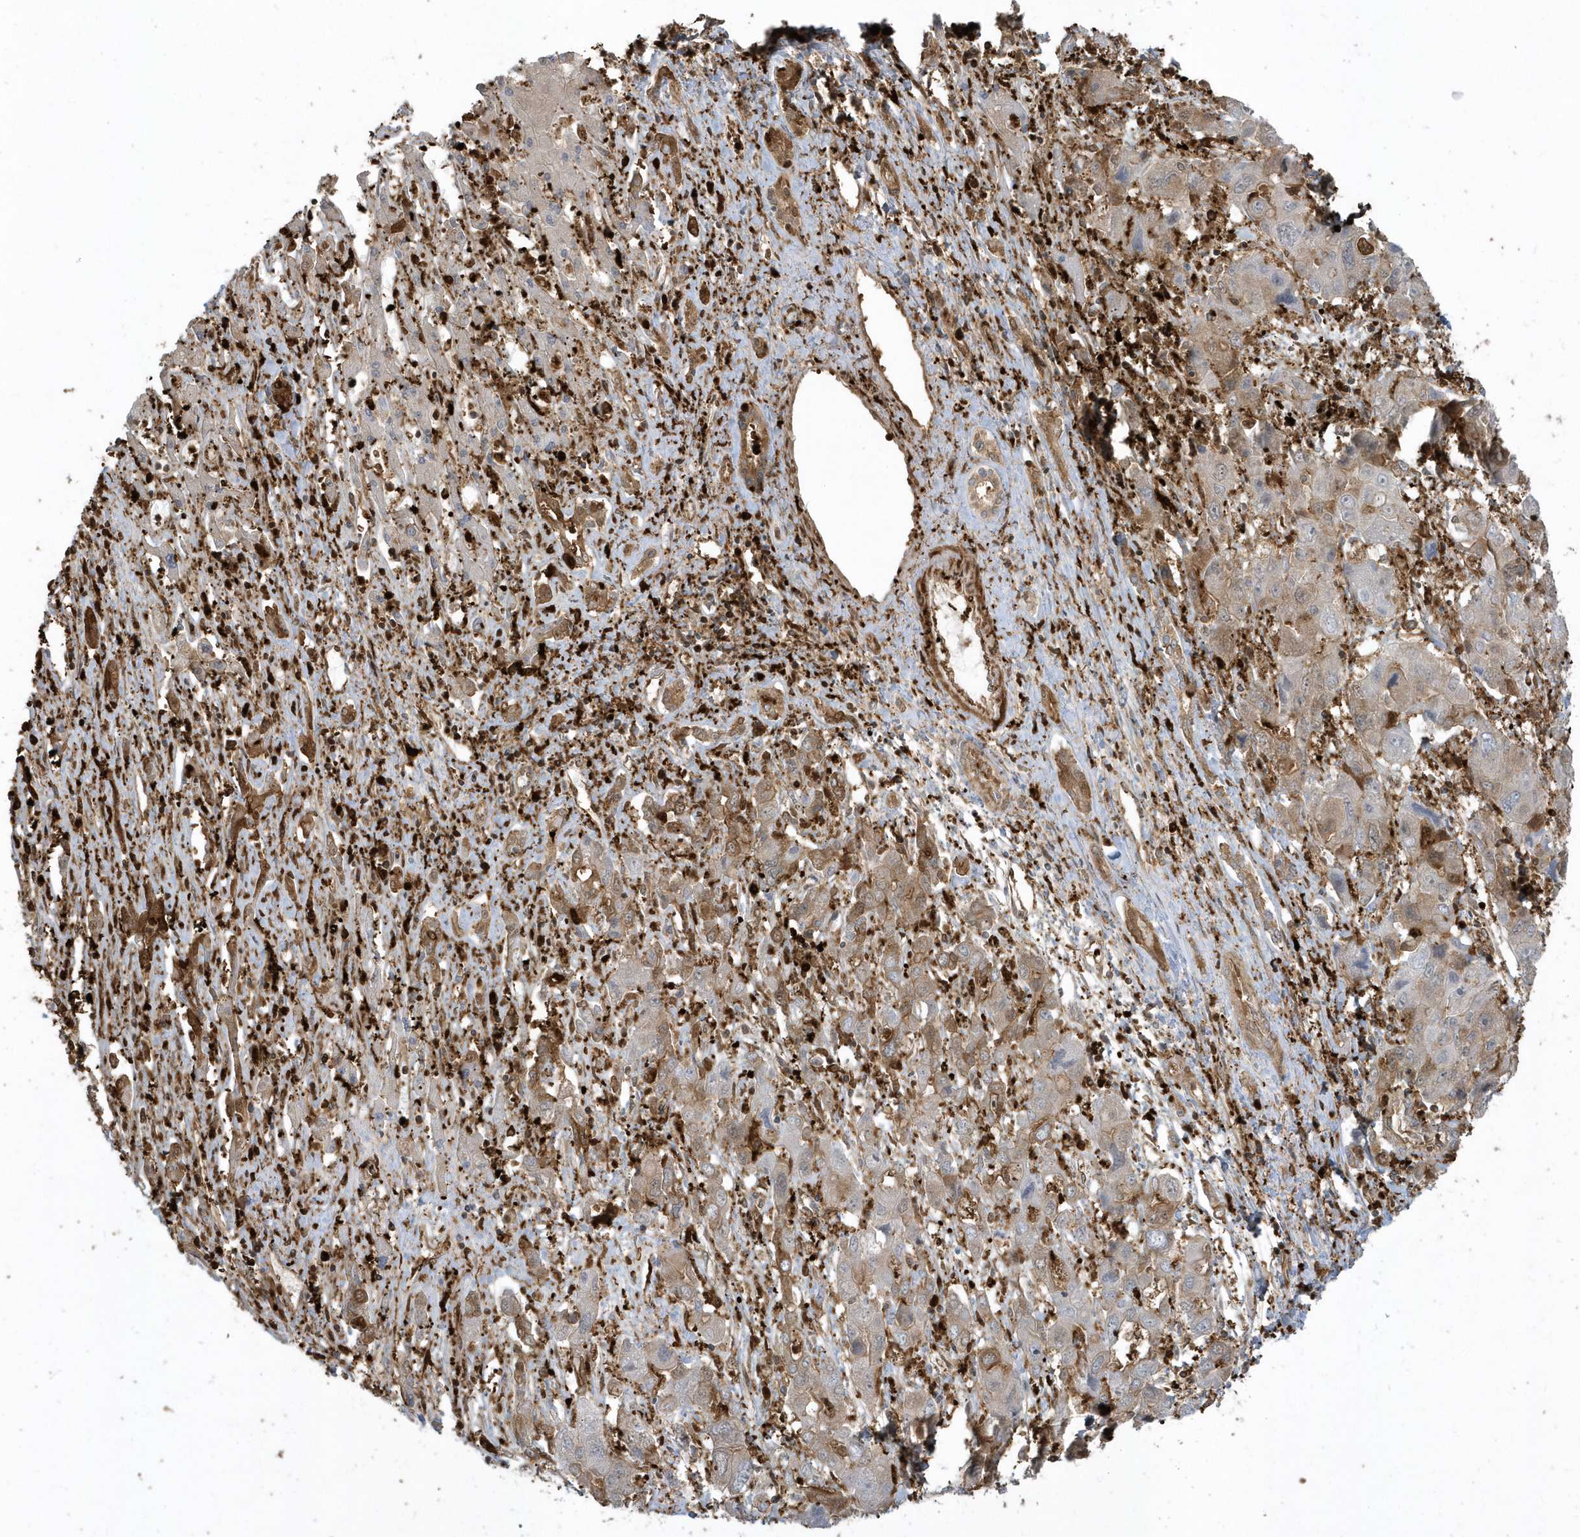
{"staining": {"intensity": "moderate", "quantity": "25%-75%", "location": "cytoplasmic/membranous"}, "tissue": "liver cancer", "cell_type": "Tumor cells", "image_type": "cancer", "snomed": [{"axis": "morphology", "description": "Cholangiocarcinoma"}, {"axis": "topography", "description": "Liver"}], "caption": "IHC staining of liver cancer, which exhibits medium levels of moderate cytoplasmic/membranous staining in approximately 25%-75% of tumor cells indicating moderate cytoplasmic/membranous protein expression. The staining was performed using DAB (brown) for protein detection and nuclei were counterstained in hematoxylin (blue).", "gene": "CLCN6", "patient": {"sex": "male", "age": 67}}